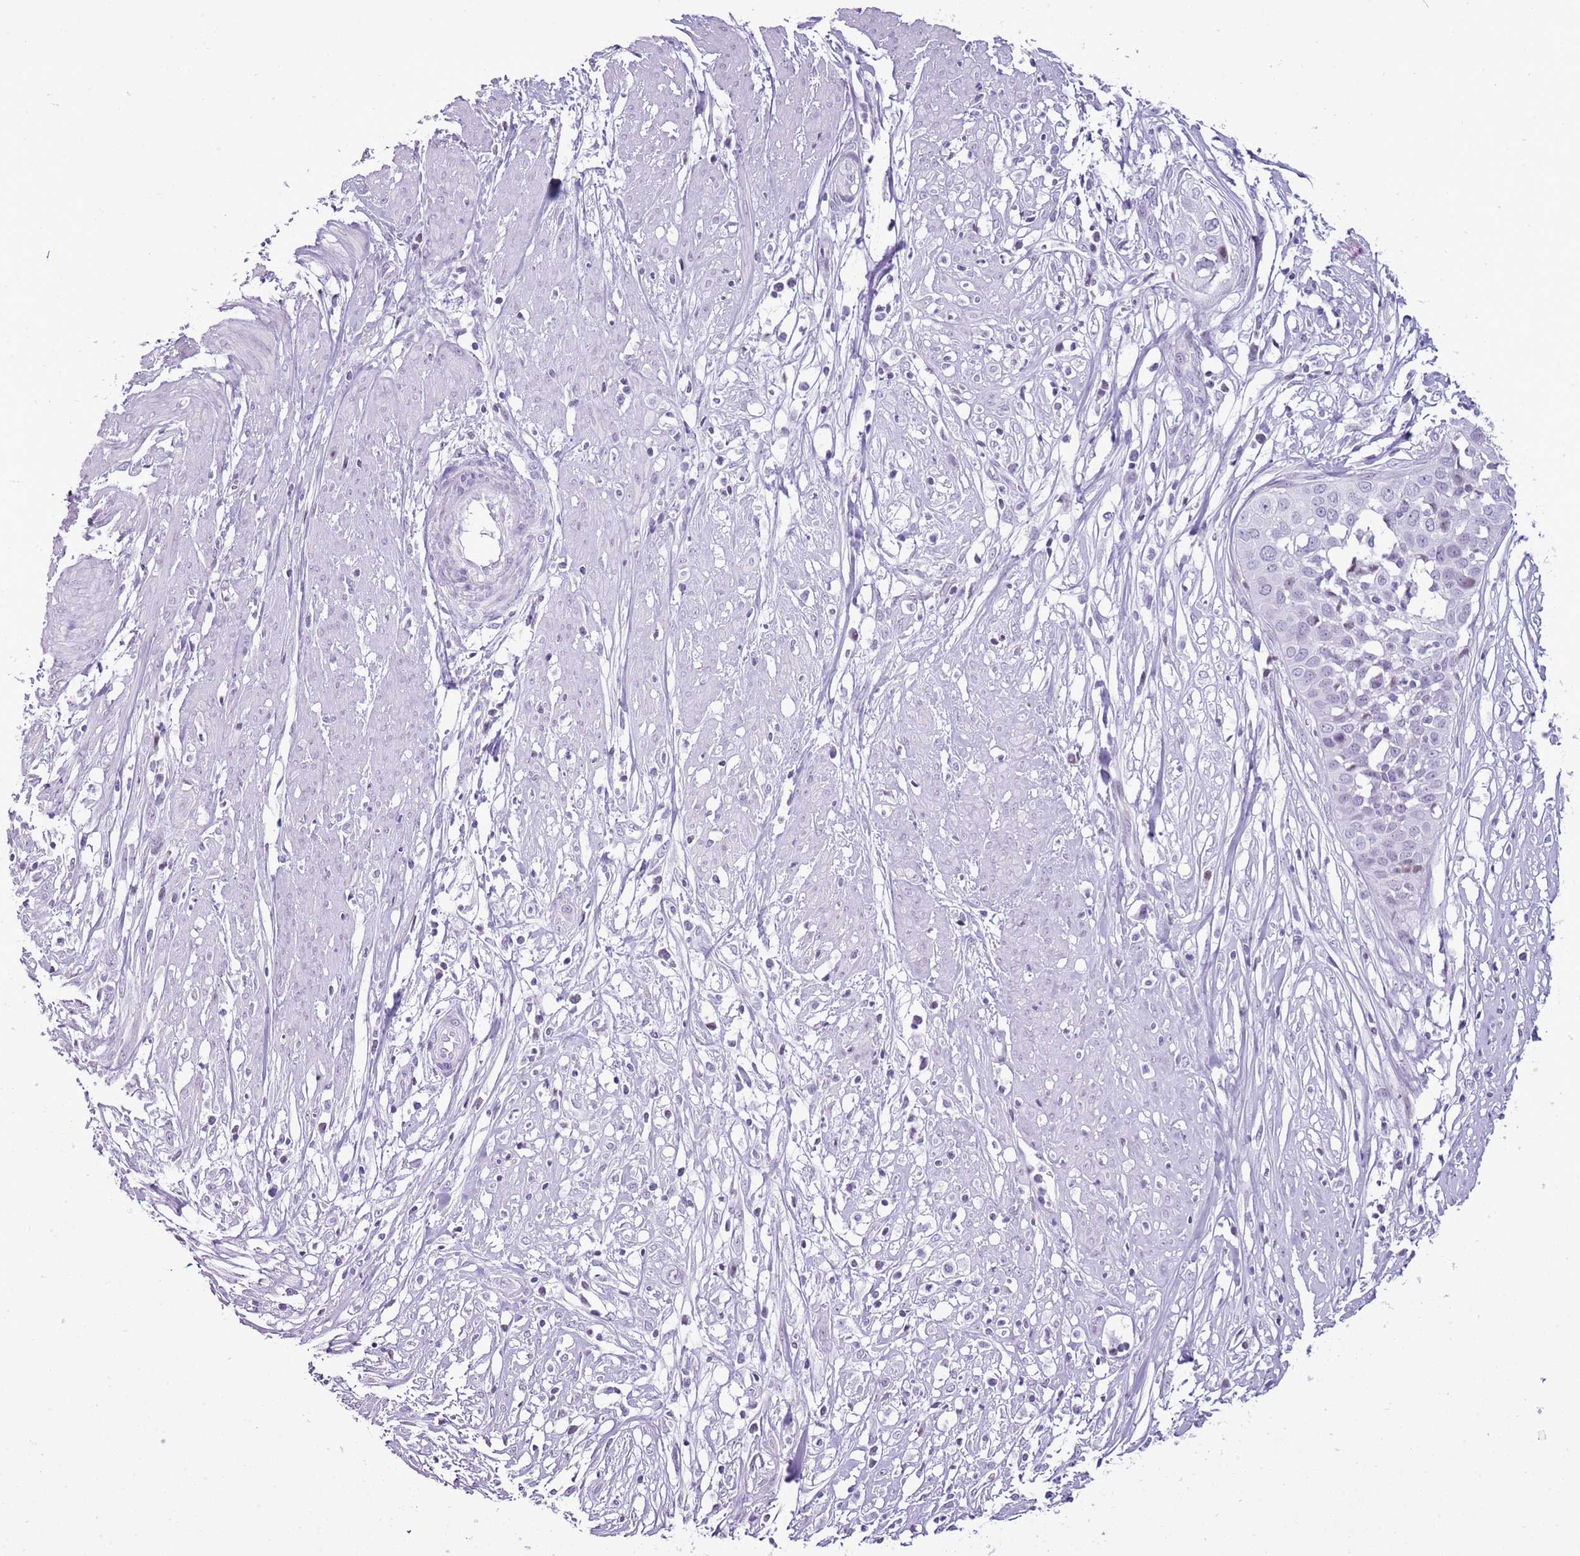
{"staining": {"intensity": "negative", "quantity": "none", "location": "none"}, "tissue": "cervical cancer", "cell_type": "Tumor cells", "image_type": "cancer", "snomed": [{"axis": "morphology", "description": "Squamous cell carcinoma, NOS"}, {"axis": "topography", "description": "Cervix"}], "caption": "This photomicrograph is of cervical cancer (squamous cell carcinoma) stained with immunohistochemistry to label a protein in brown with the nuclei are counter-stained blue. There is no staining in tumor cells. The staining is performed using DAB (3,3'-diaminobenzidine) brown chromogen with nuclei counter-stained in using hematoxylin.", "gene": "RPL3L", "patient": {"sex": "female", "age": 34}}